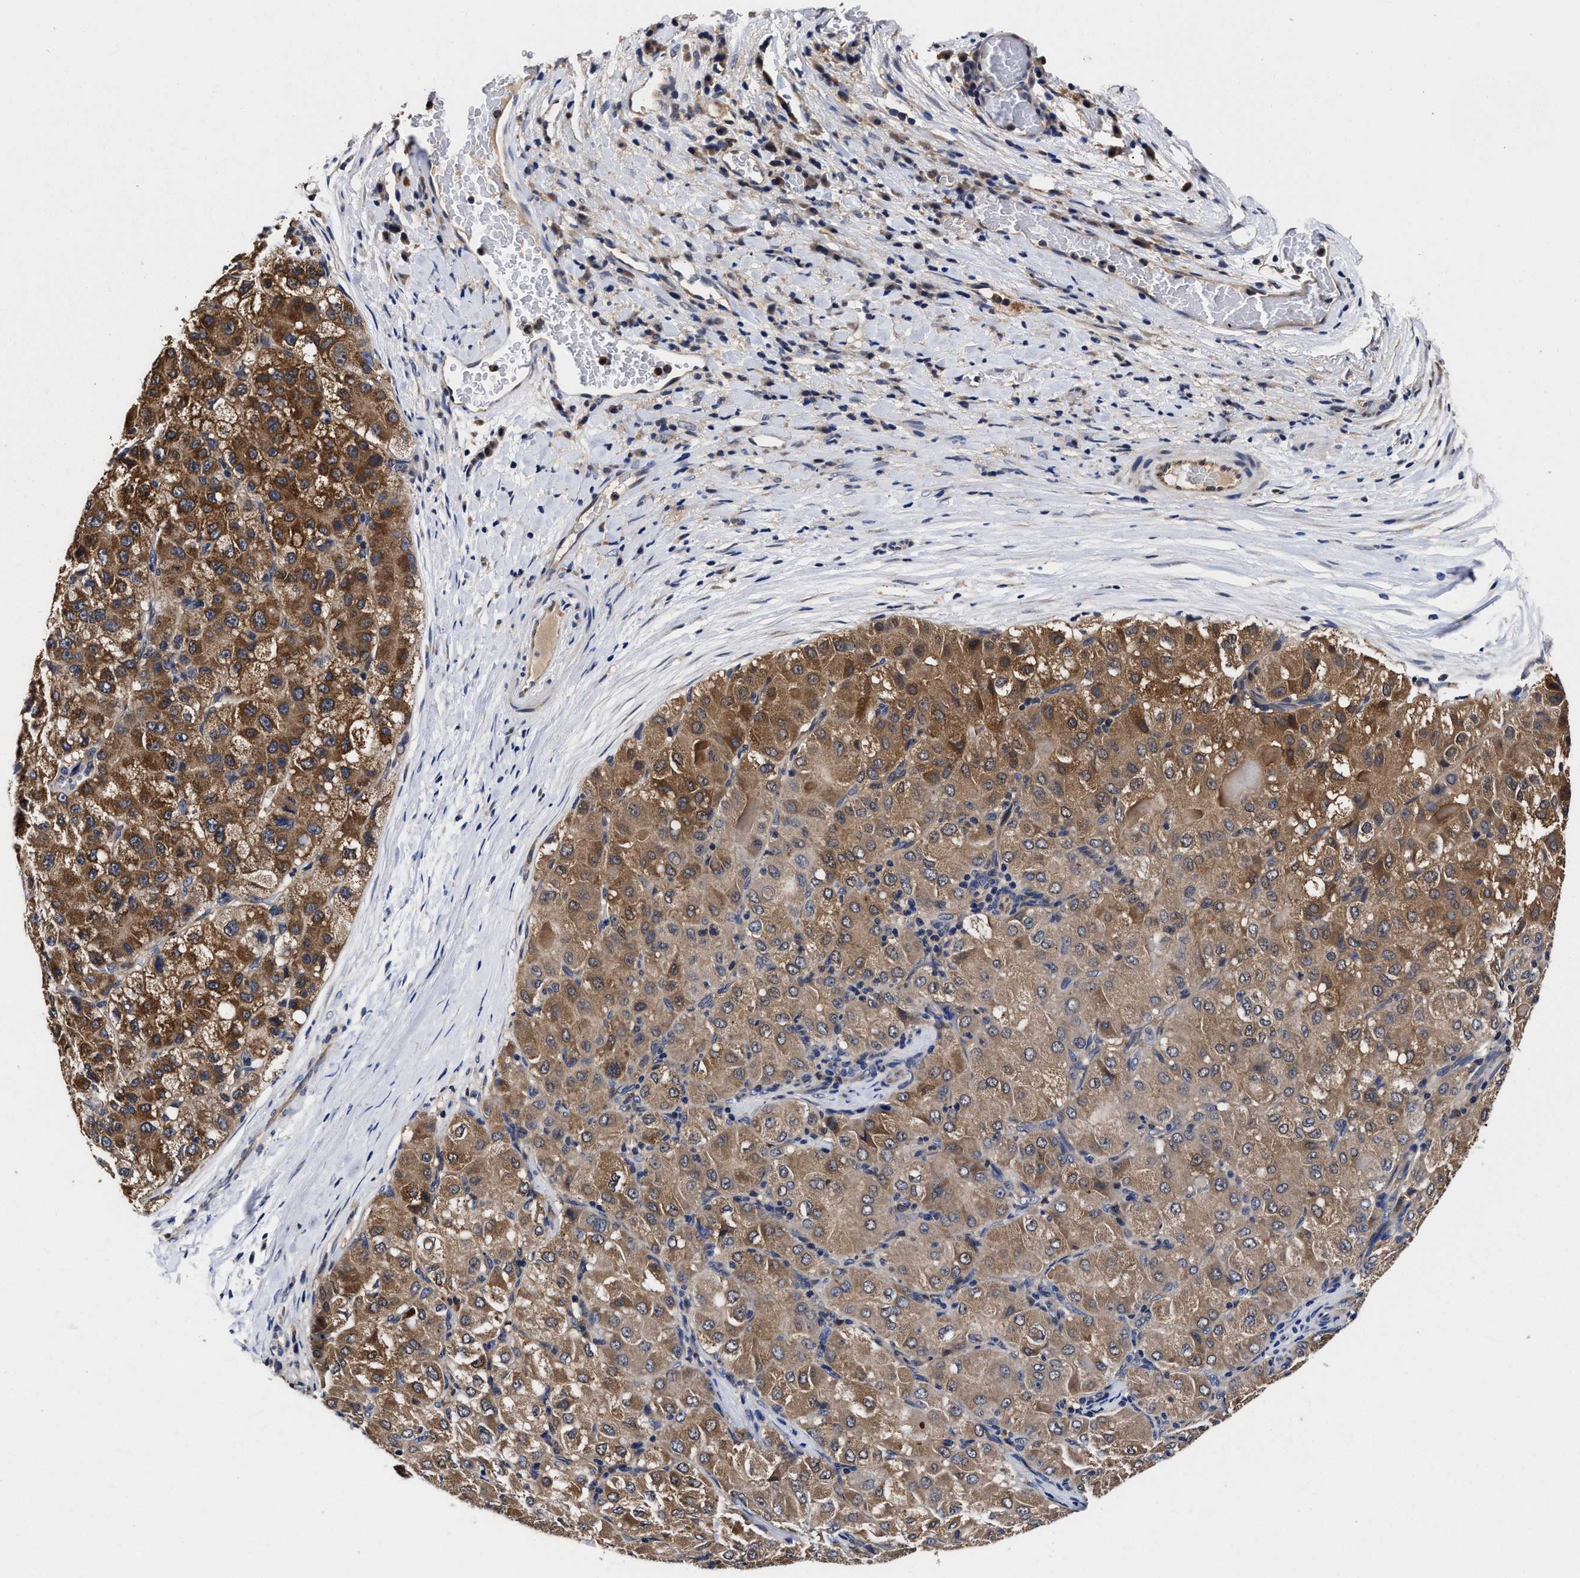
{"staining": {"intensity": "strong", "quantity": "25%-75%", "location": "cytoplasmic/membranous"}, "tissue": "liver cancer", "cell_type": "Tumor cells", "image_type": "cancer", "snomed": [{"axis": "morphology", "description": "Carcinoma, Hepatocellular, NOS"}, {"axis": "topography", "description": "Liver"}], "caption": "Tumor cells demonstrate strong cytoplasmic/membranous expression in about 25%-75% of cells in liver cancer.", "gene": "SOCS5", "patient": {"sex": "male", "age": 80}}